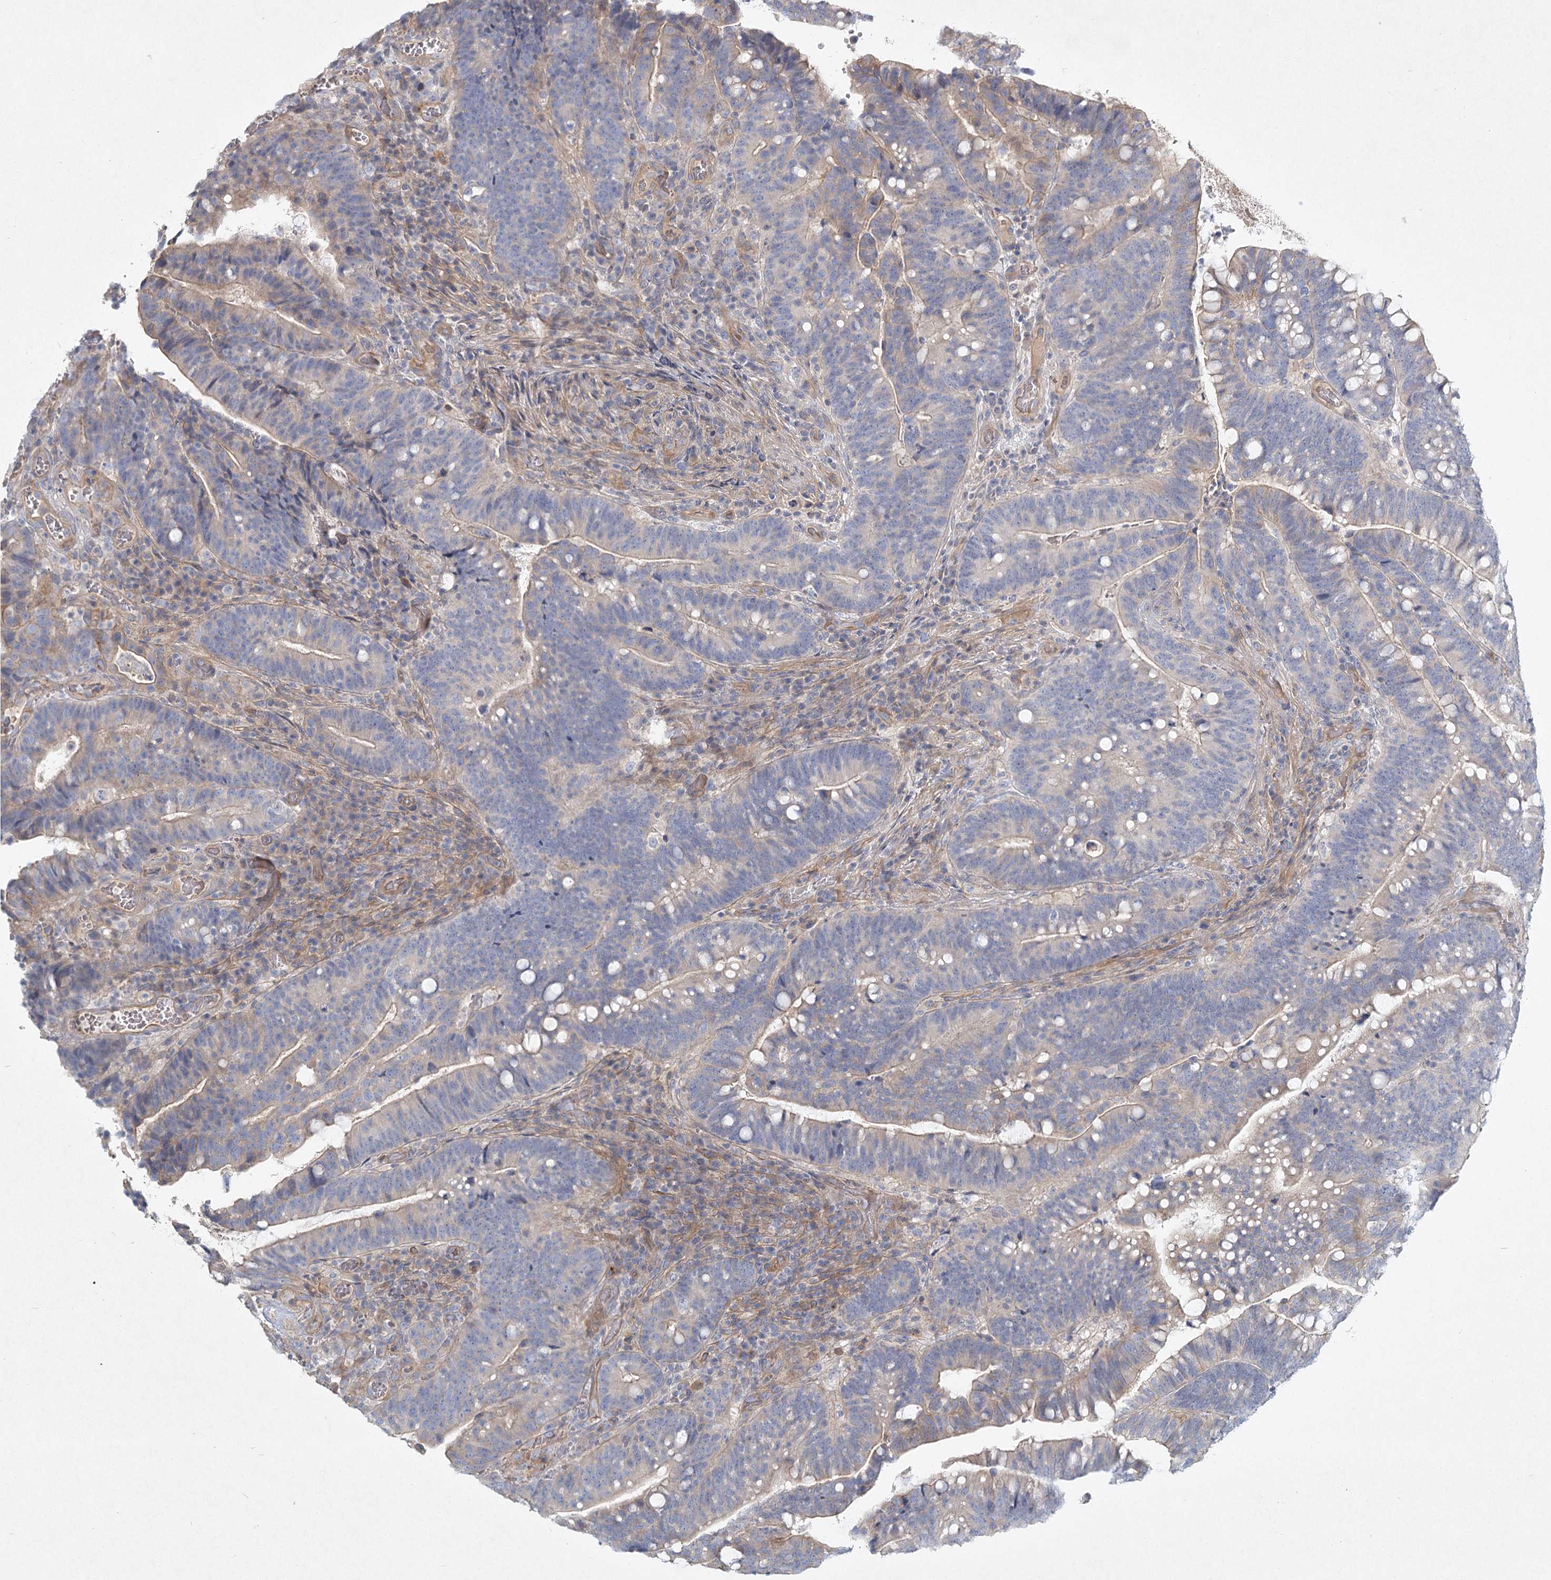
{"staining": {"intensity": "weak", "quantity": "<25%", "location": "cytoplasmic/membranous"}, "tissue": "colorectal cancer", "cell_type": "Tumor cells", "image_type": "cancer", "snomed": [{"axis": "morphology", "description": "Adenocarcinoma, NOS"}, {"axis": "topography", "description": "Colon"}], "caption": "Histopathology image shows no significant protein positivity in tumor cells of colorectal adenocarcinoma.", "gene": "DNMBP", "patient": {"sex": "female", "age": 66}}